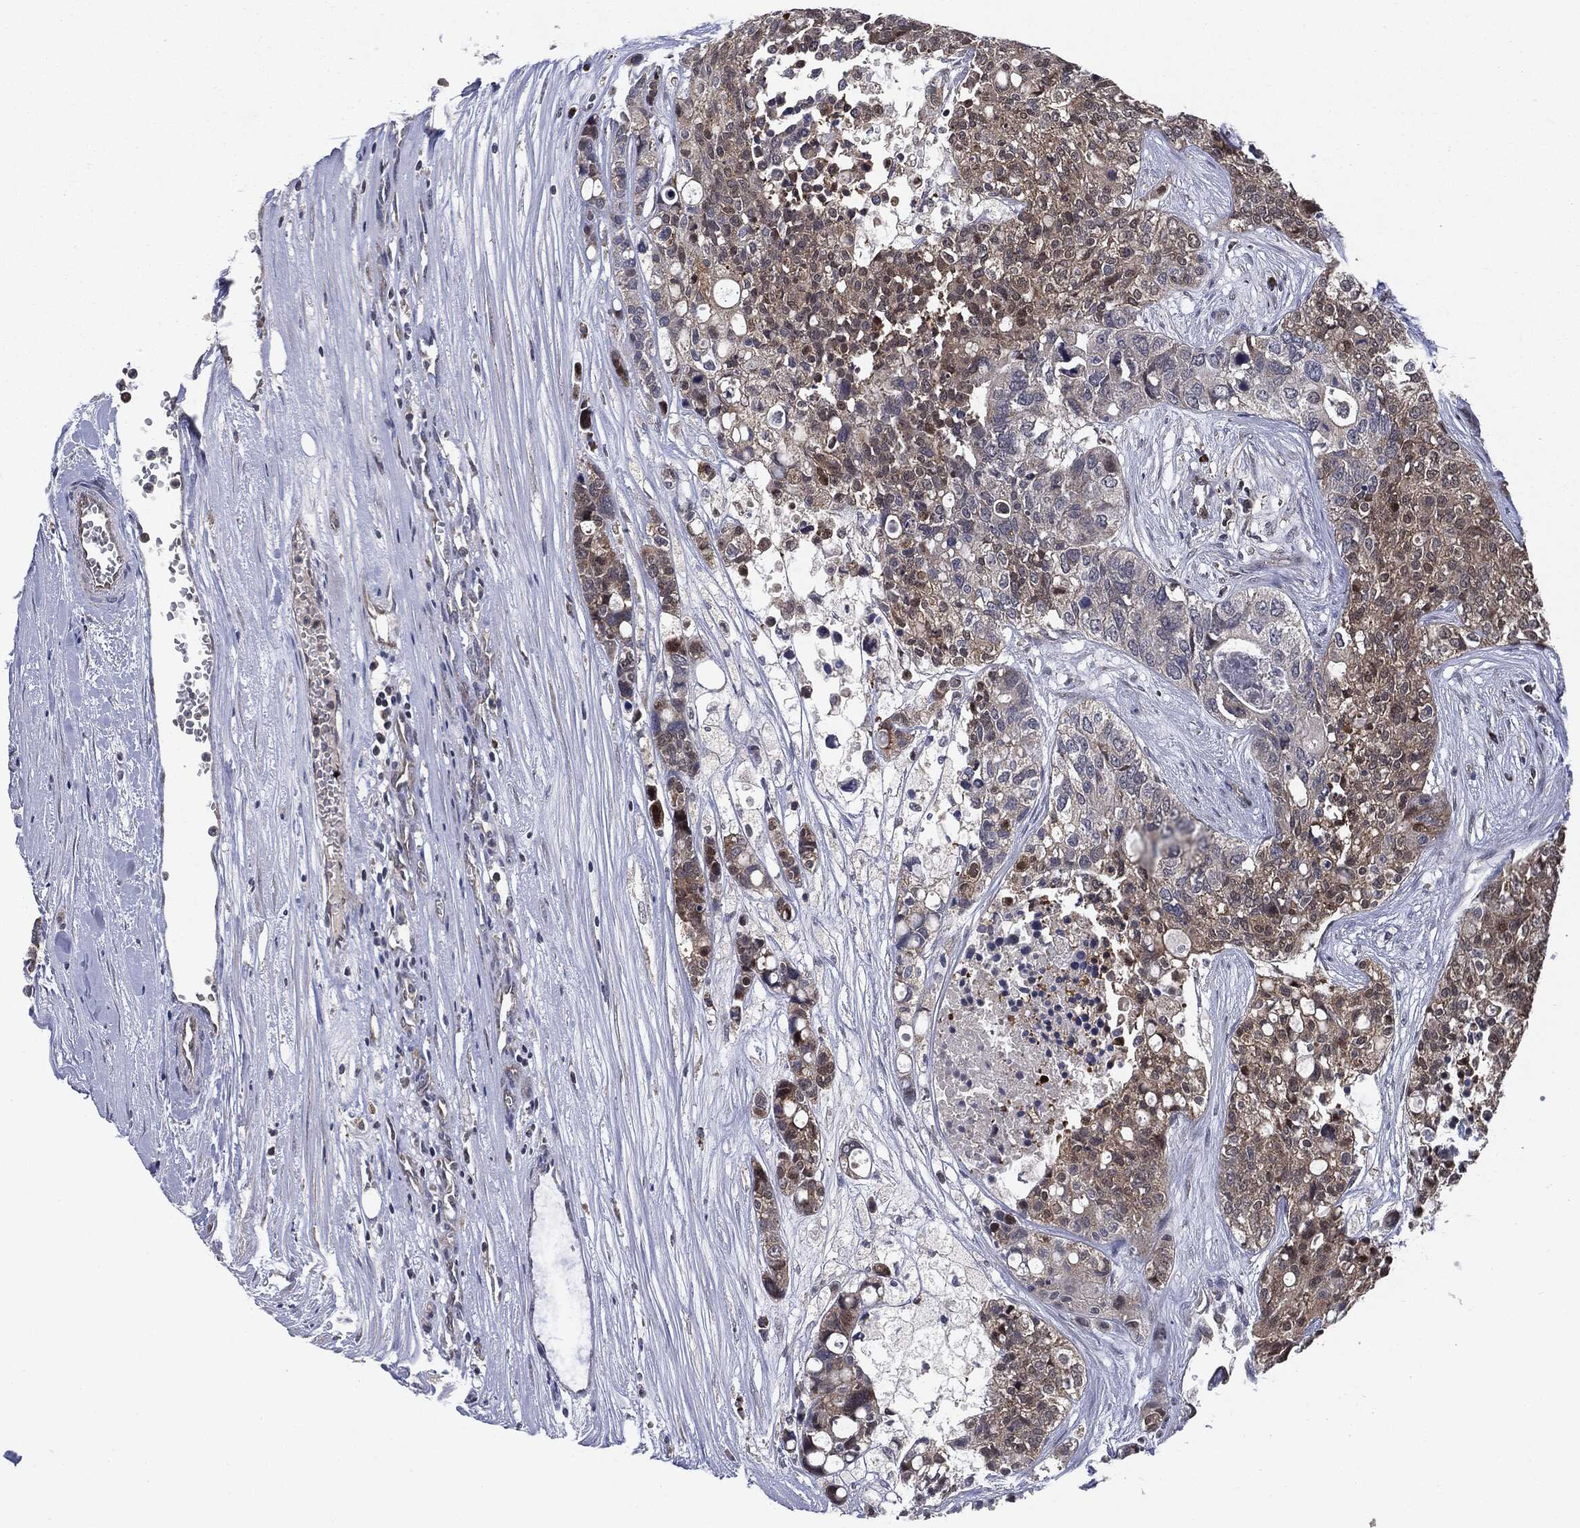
{"staining": {"intensity": "weak", "quantity": "25%-75%", "location": "cytoplasmic/membranous"}, "tissue": "carcinoid", "cell_type": "Tumor cells", "image_type": "cancer", "snomed": [{"axis": "morphology", "description": "Carcinoid, malignant, NOS"}, {"axis": "topography", "description": "Colon"}], "caption": "High-power microscopy captured an IHC image of malignant carcinoid, revealing weak cytoplasmic/membranous positivity in about 25%-75% of tumor cells.", "gene": "PTPA", "patient": {"sex": "male", "age": 81}}